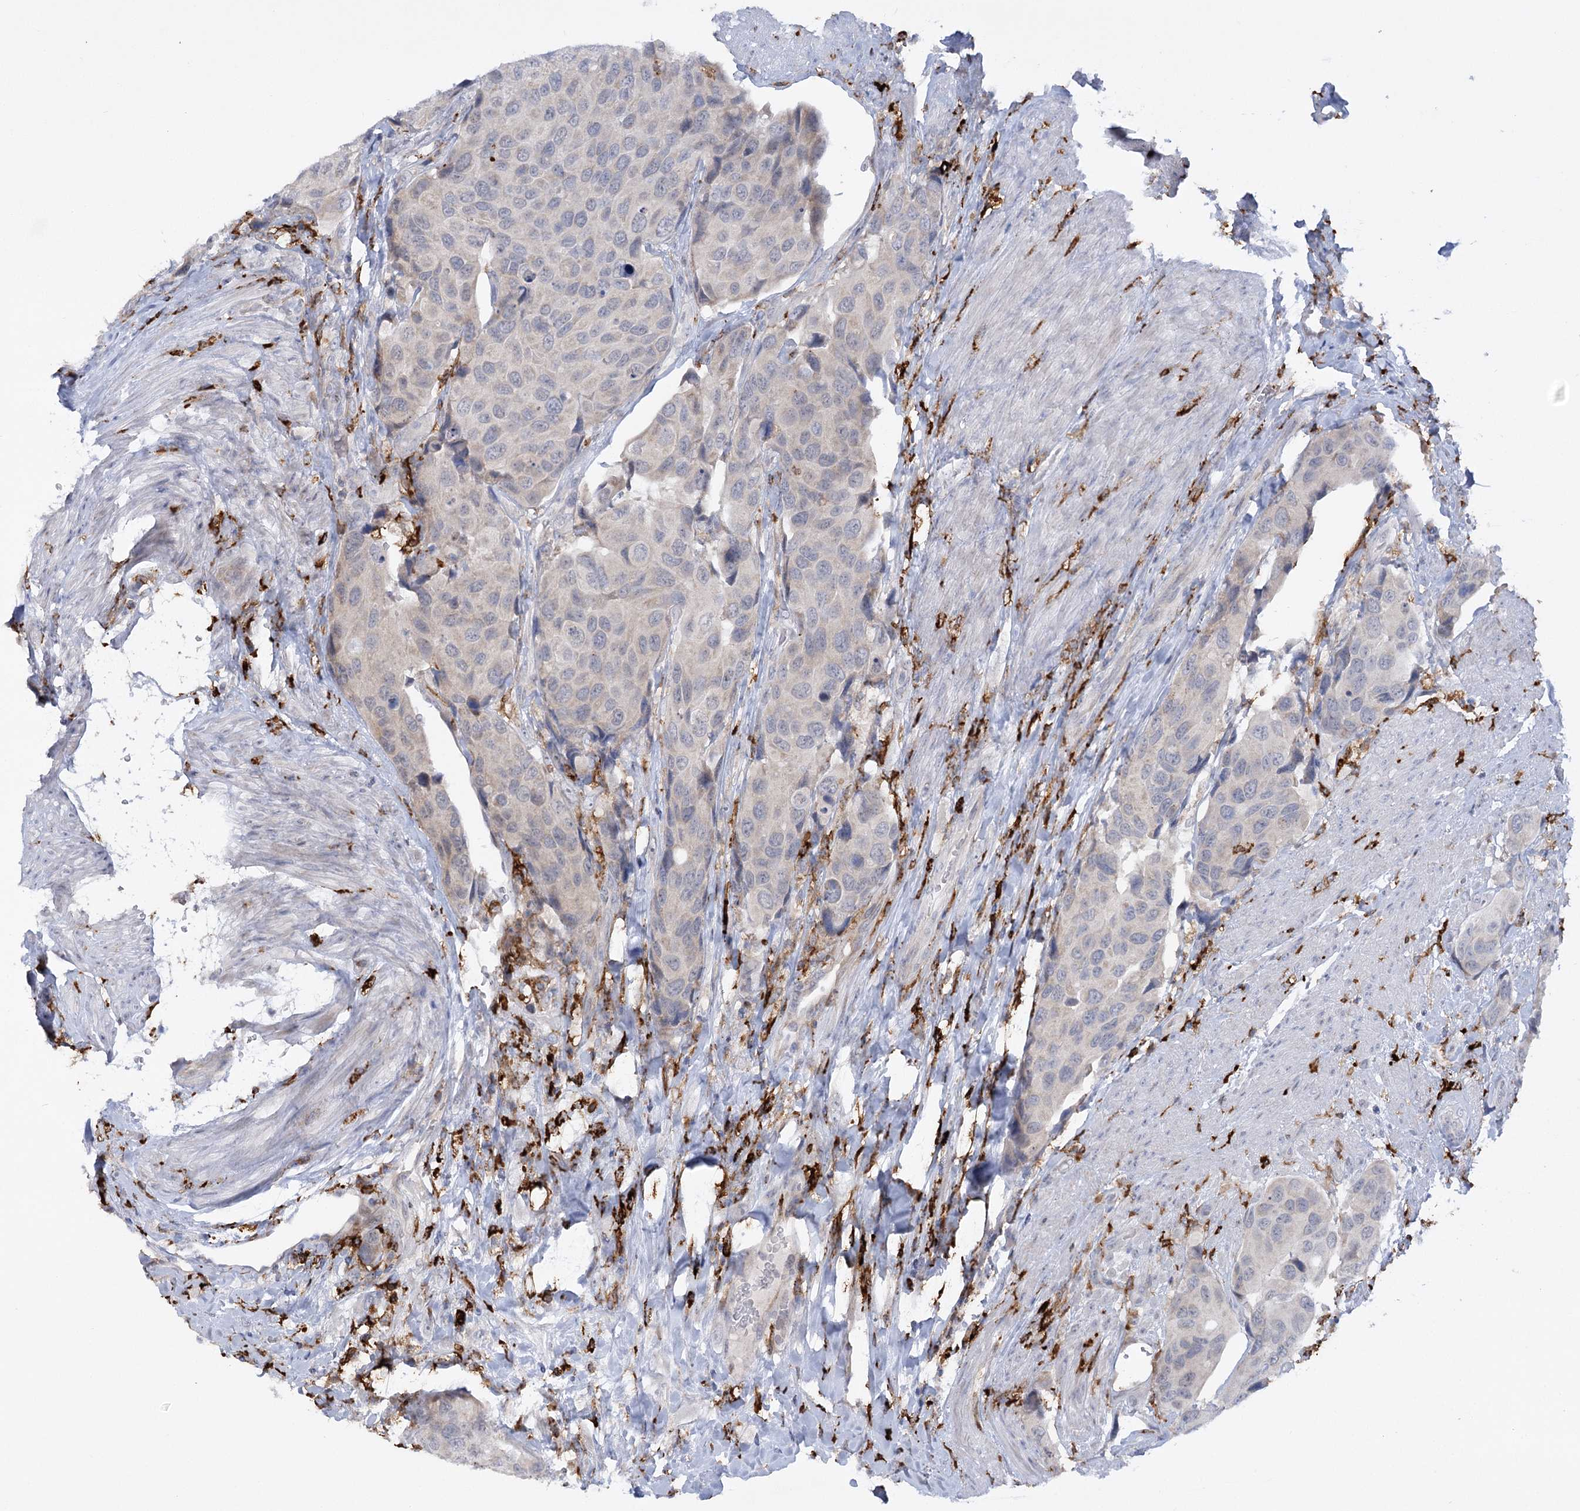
{"staining": {"intensity": "negative", "quantity": "none", "location": "none"}, "tissue": "urothelial cancer", "cell_type": "Tumor cells", "image_type": "cancer", "snomed": [{"axis": "morphology", "description": "Urothelial carcinoma, High grade"}, {"axis": "topography", "description": "Urinary bladder"}], "caption": "Tumor cells are negative for brown protein staining in urothelial cancer.", "gene": "PIWIL4", "patient": {"sex": "male", "age": 74}}